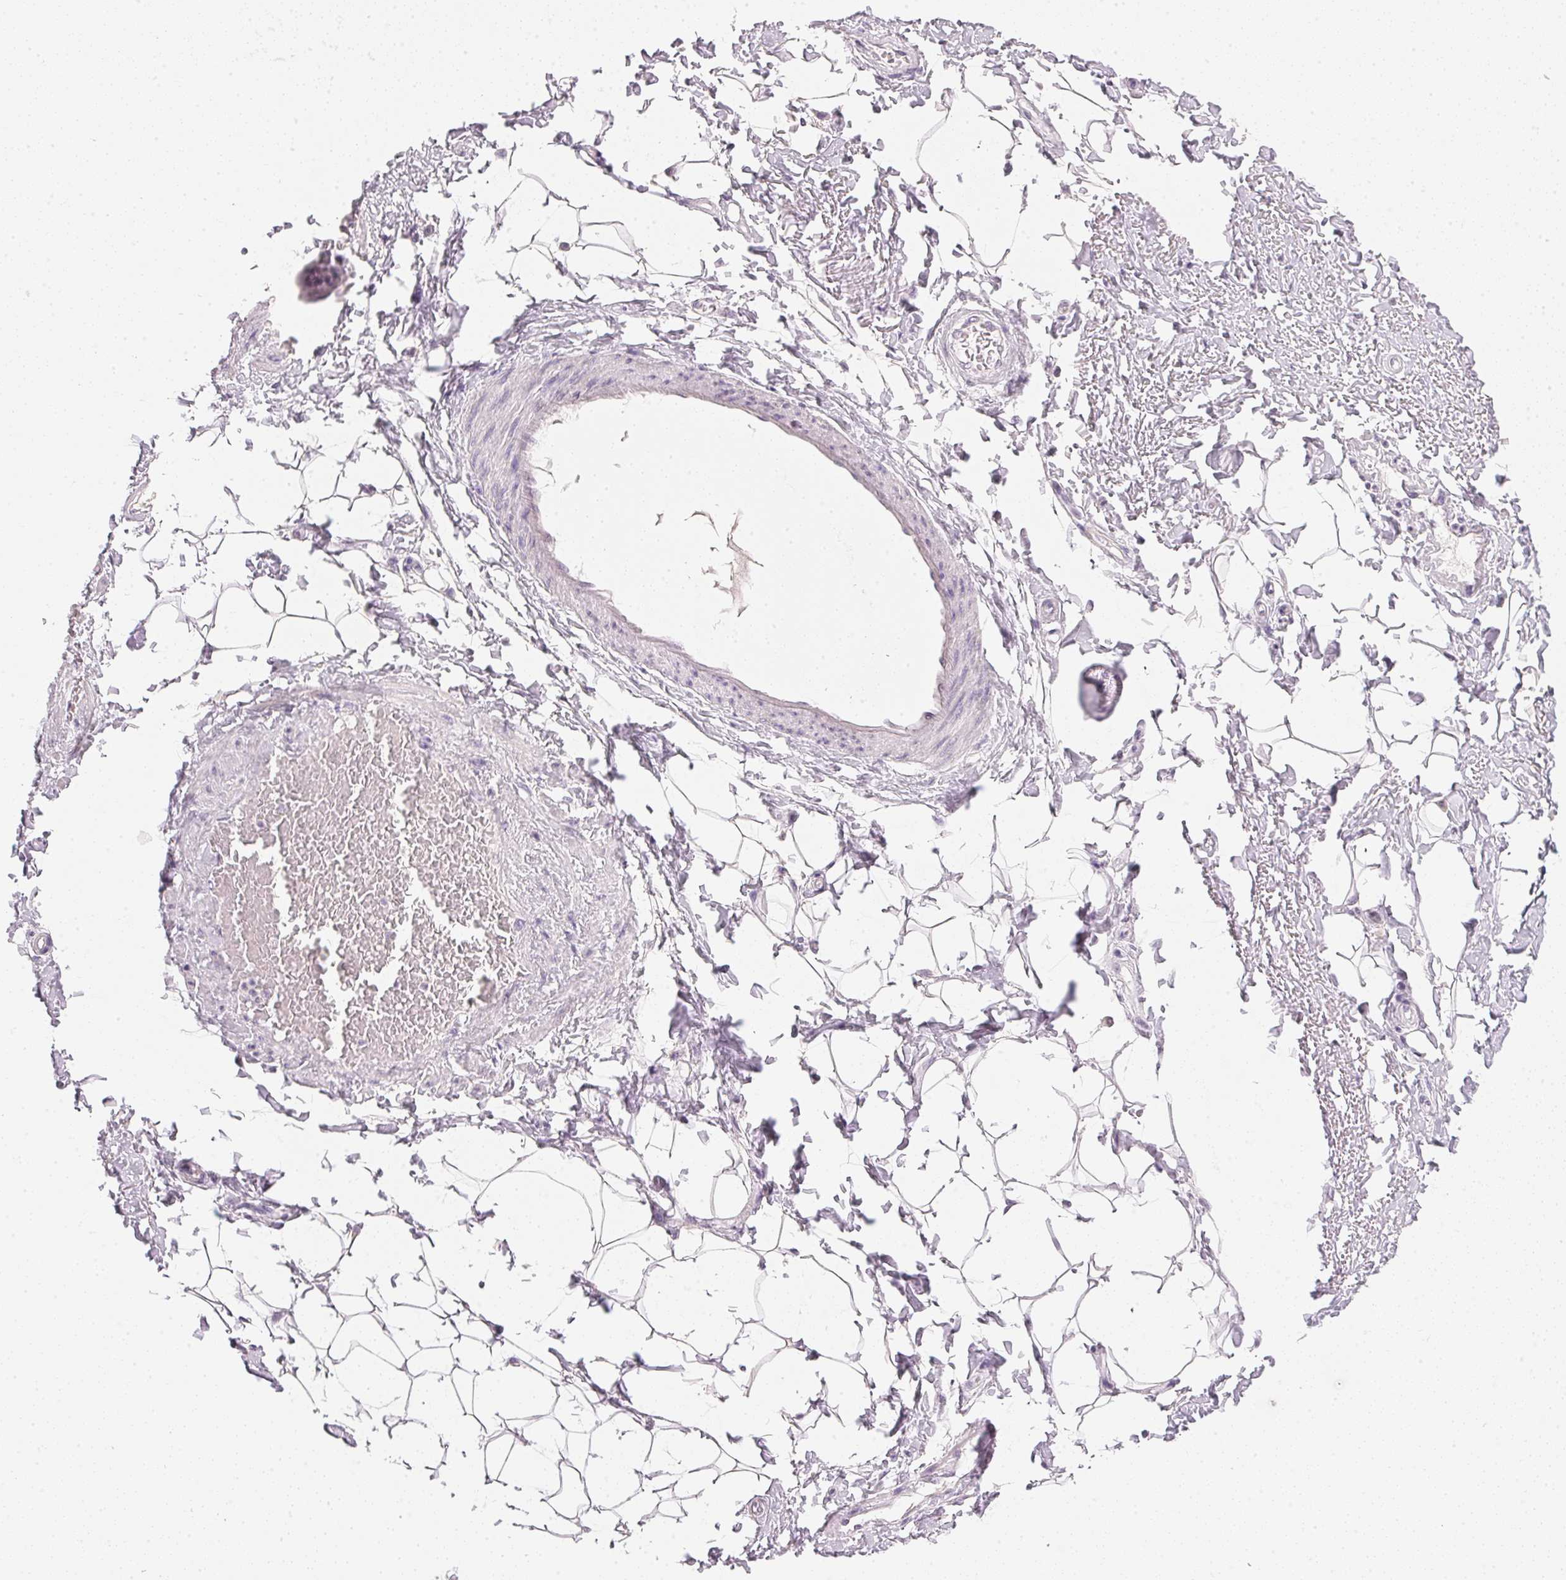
{"staining": {"intensity": "negative", "quantity": "none", "location": "none"}, "tissue": "adipose tissue", "cell_type": "Adipocytes", "image_type": "normal", "snomed": [{"axis": "morphology", "description": "Normal tissue, NOS"}, {"axis": "topography", "description": "Peripheral nerve tissue"}], "caption": "An immunohistochemistry (IHC) image of normal adipose tissue is shown. There is no staining in adipocytes of adipose tissue.", "gene": "IGFBP1", "patient": {"sex": "male", "age": 51}}